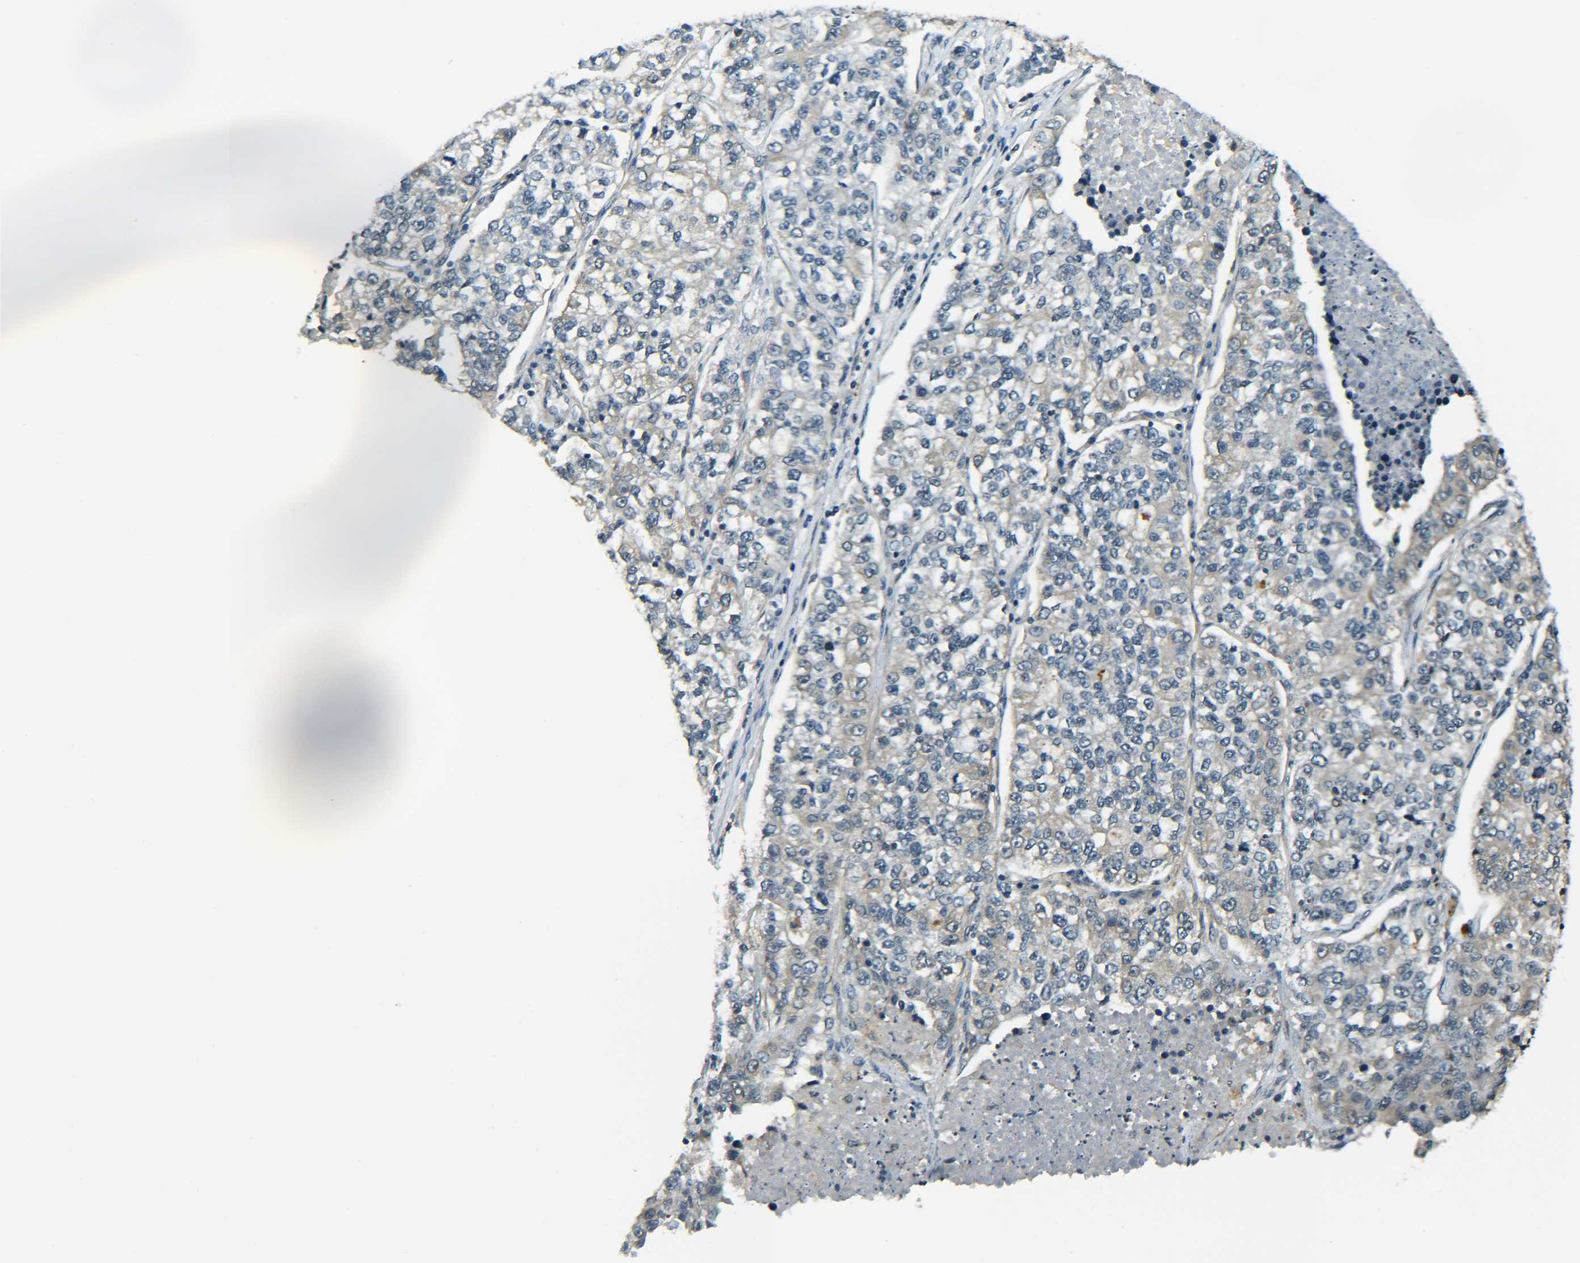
{"staining": {"intensity": "negative", "quantity": "none", "location": "none"}, "tissue": "lung cancer", "cell_type": "Tumor cells", "image_type": "cancer", "snomed": [{"axis": "morphology", "description": "Adenocarcinoma, NOS"}, {"axis": "topography", "description": "Lung"}], "caption": "DAB (3,3'-diaminobenzidine) immunohistochemical staining of lung cancer (adenocarcinoma) reveals no significant expression in tumor cells. (DAB immunohistochemistry visualized using brightfield microscopy, high magnification).", "gene": "DAB2", "patient": {"sex": "male", "age": 49}}